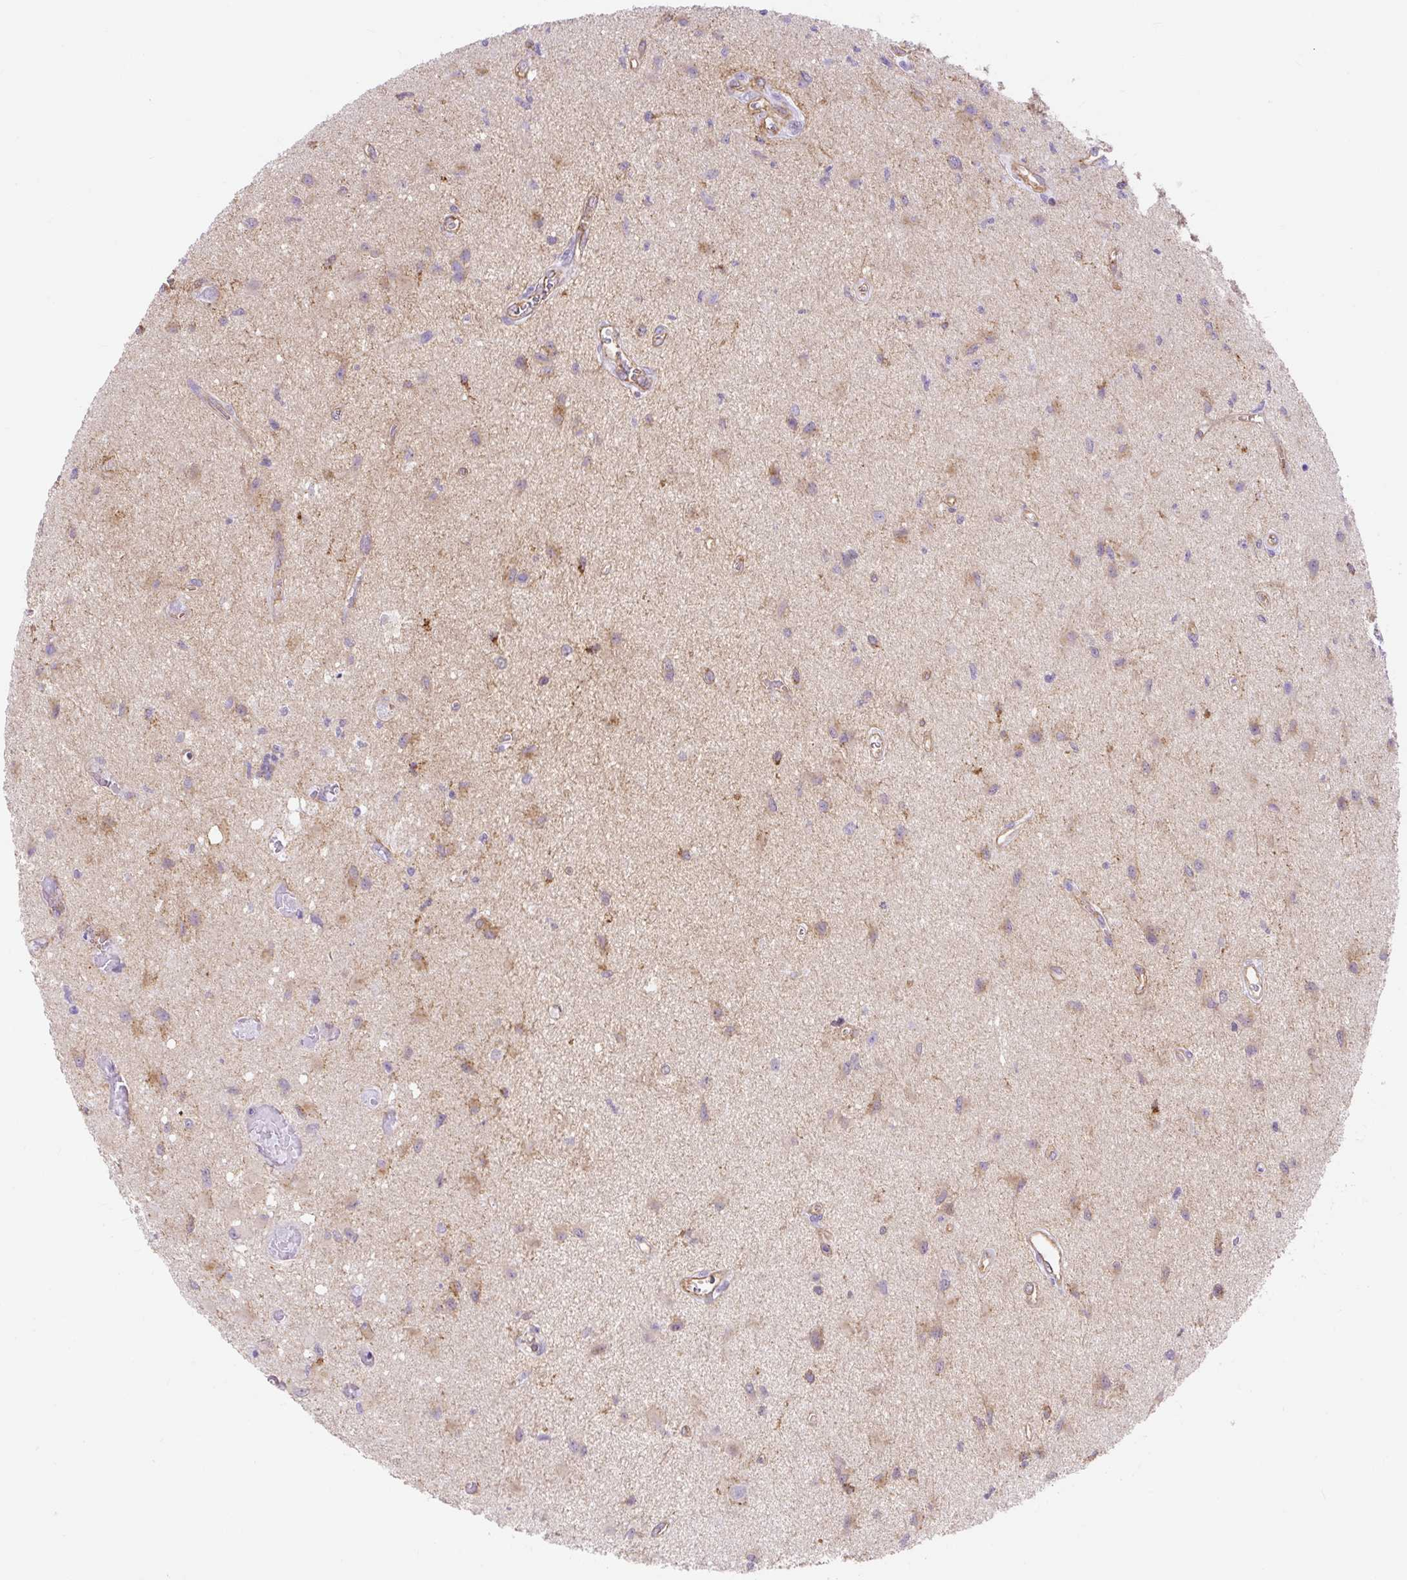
{"staining": {"intensity": "weak", "quantity": "<25%", "location": "cytoplasmic/membranous"}, "tissue": "glioma", "cell_type": "Tumor cells", "image_type": "cancer", "snomed": [{"axis": "morphology", "description": "Glioma, malignant, High grade"}, {"axis": "topography", "description": "Brain"}], "caption": "Glioma stained for a protein using IHC exhibits no positivity tumor cells.", "gene": "HIP1R", "patient": {"sex": "male", "age": 67}}